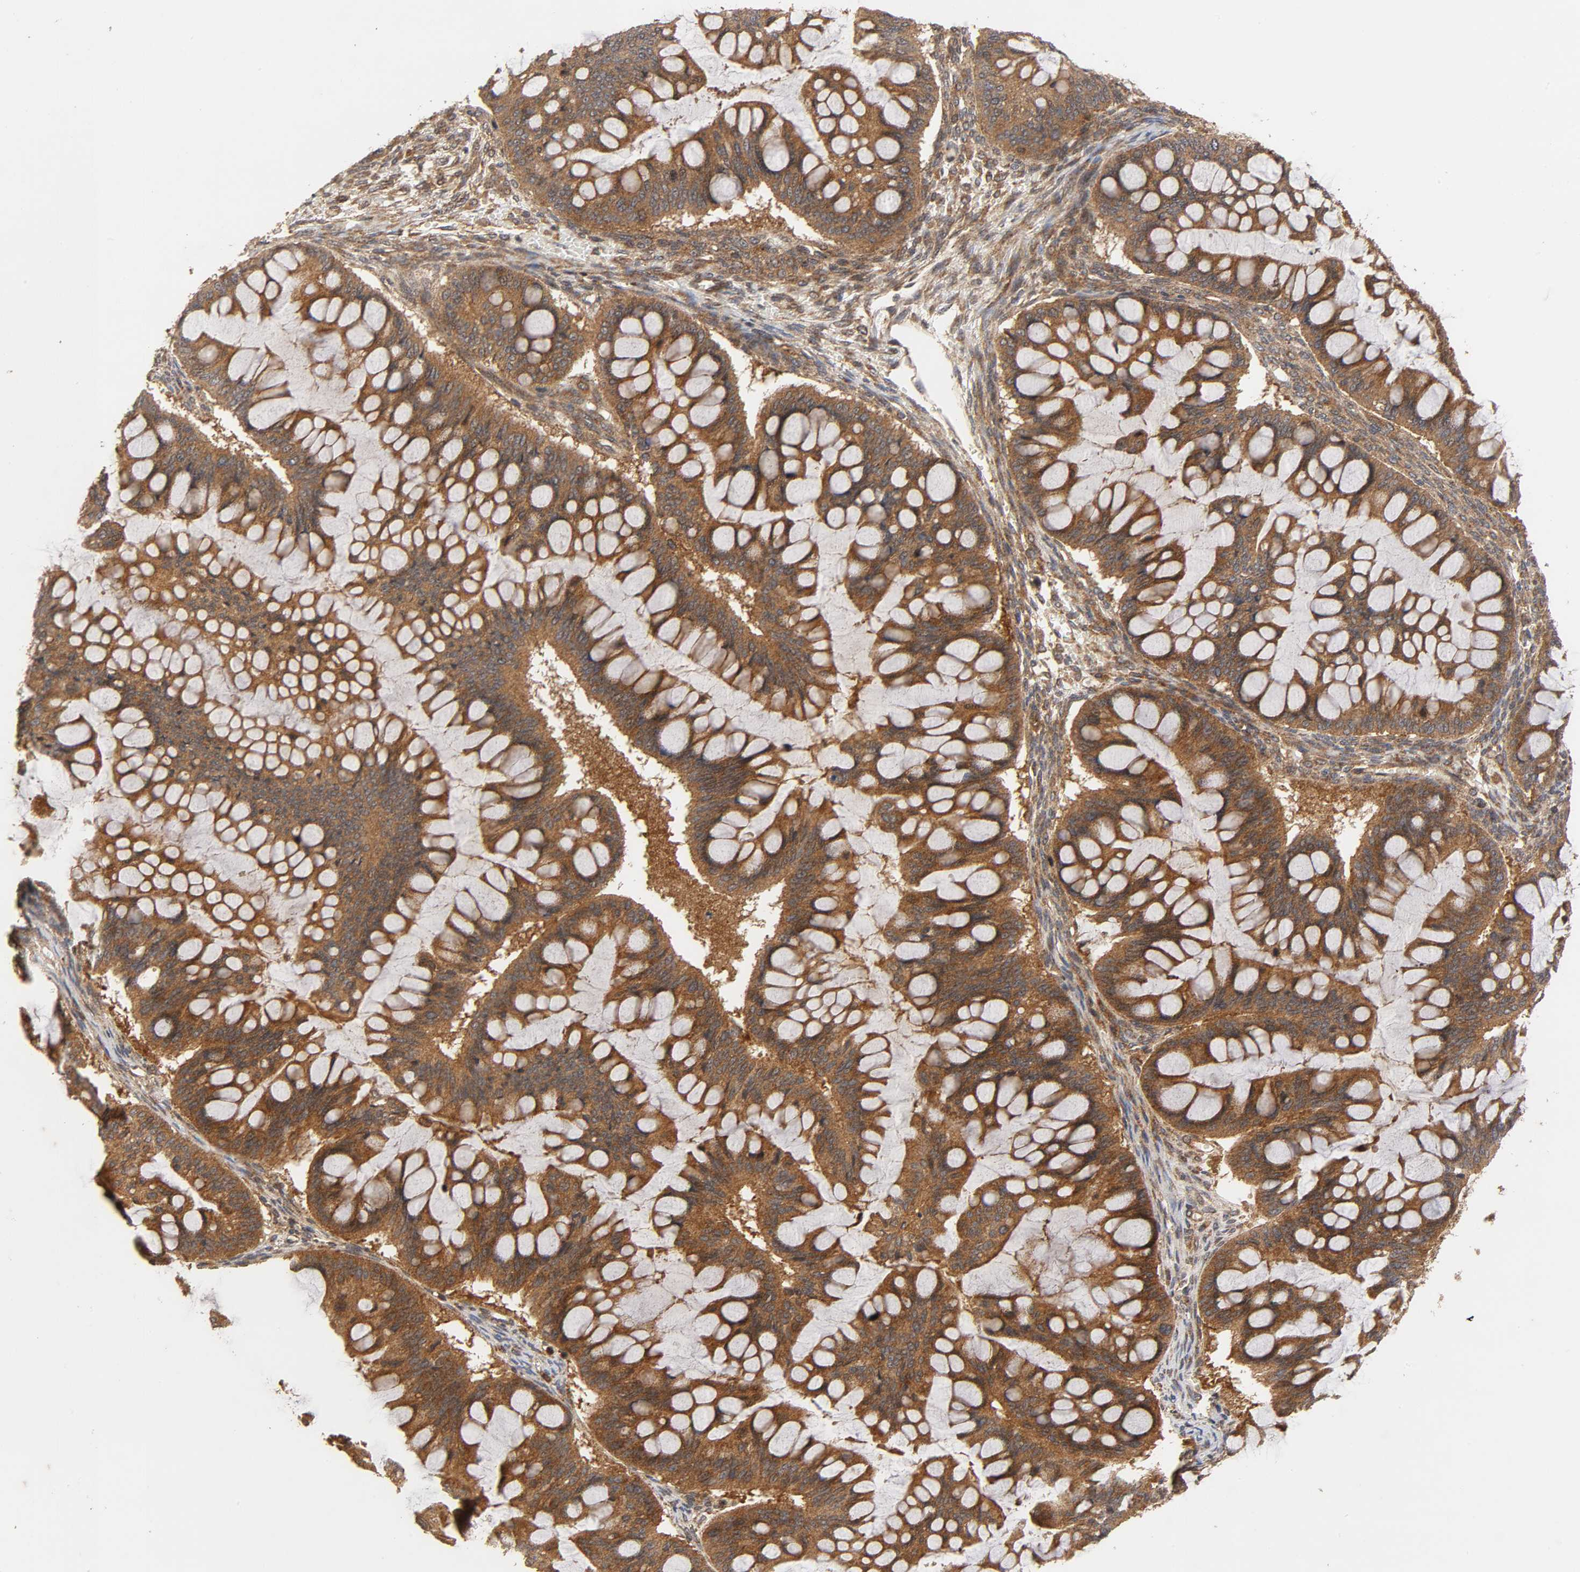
{"staining": {"intensity": "strong", "quantity": ">75%", "location": "cytoplasmic/membranous"}, "tissue": "ovarian cancer", "cell_type": "Tumor cells", "image_type": "cancer", "snomed": [{"axis": "morphology", "description": "Cystadenocarcinoma, mucinous, NOS"}, {"axis": "topography", "description": "Ovary"}], "caption": "Protein staining by immunohistochemistry (IHC) demonstrates strong cytoplasmic/membranous expression in about >75% of tumor cells in ovarian mucinous cystadenocarcinoma. (DAB (3,3'-diaminobenzidine) IHC, brown staining for protein, blue staining for nuclei).", "gene": "IKBKB", "patient": {"sex": "female", "age": 73}}